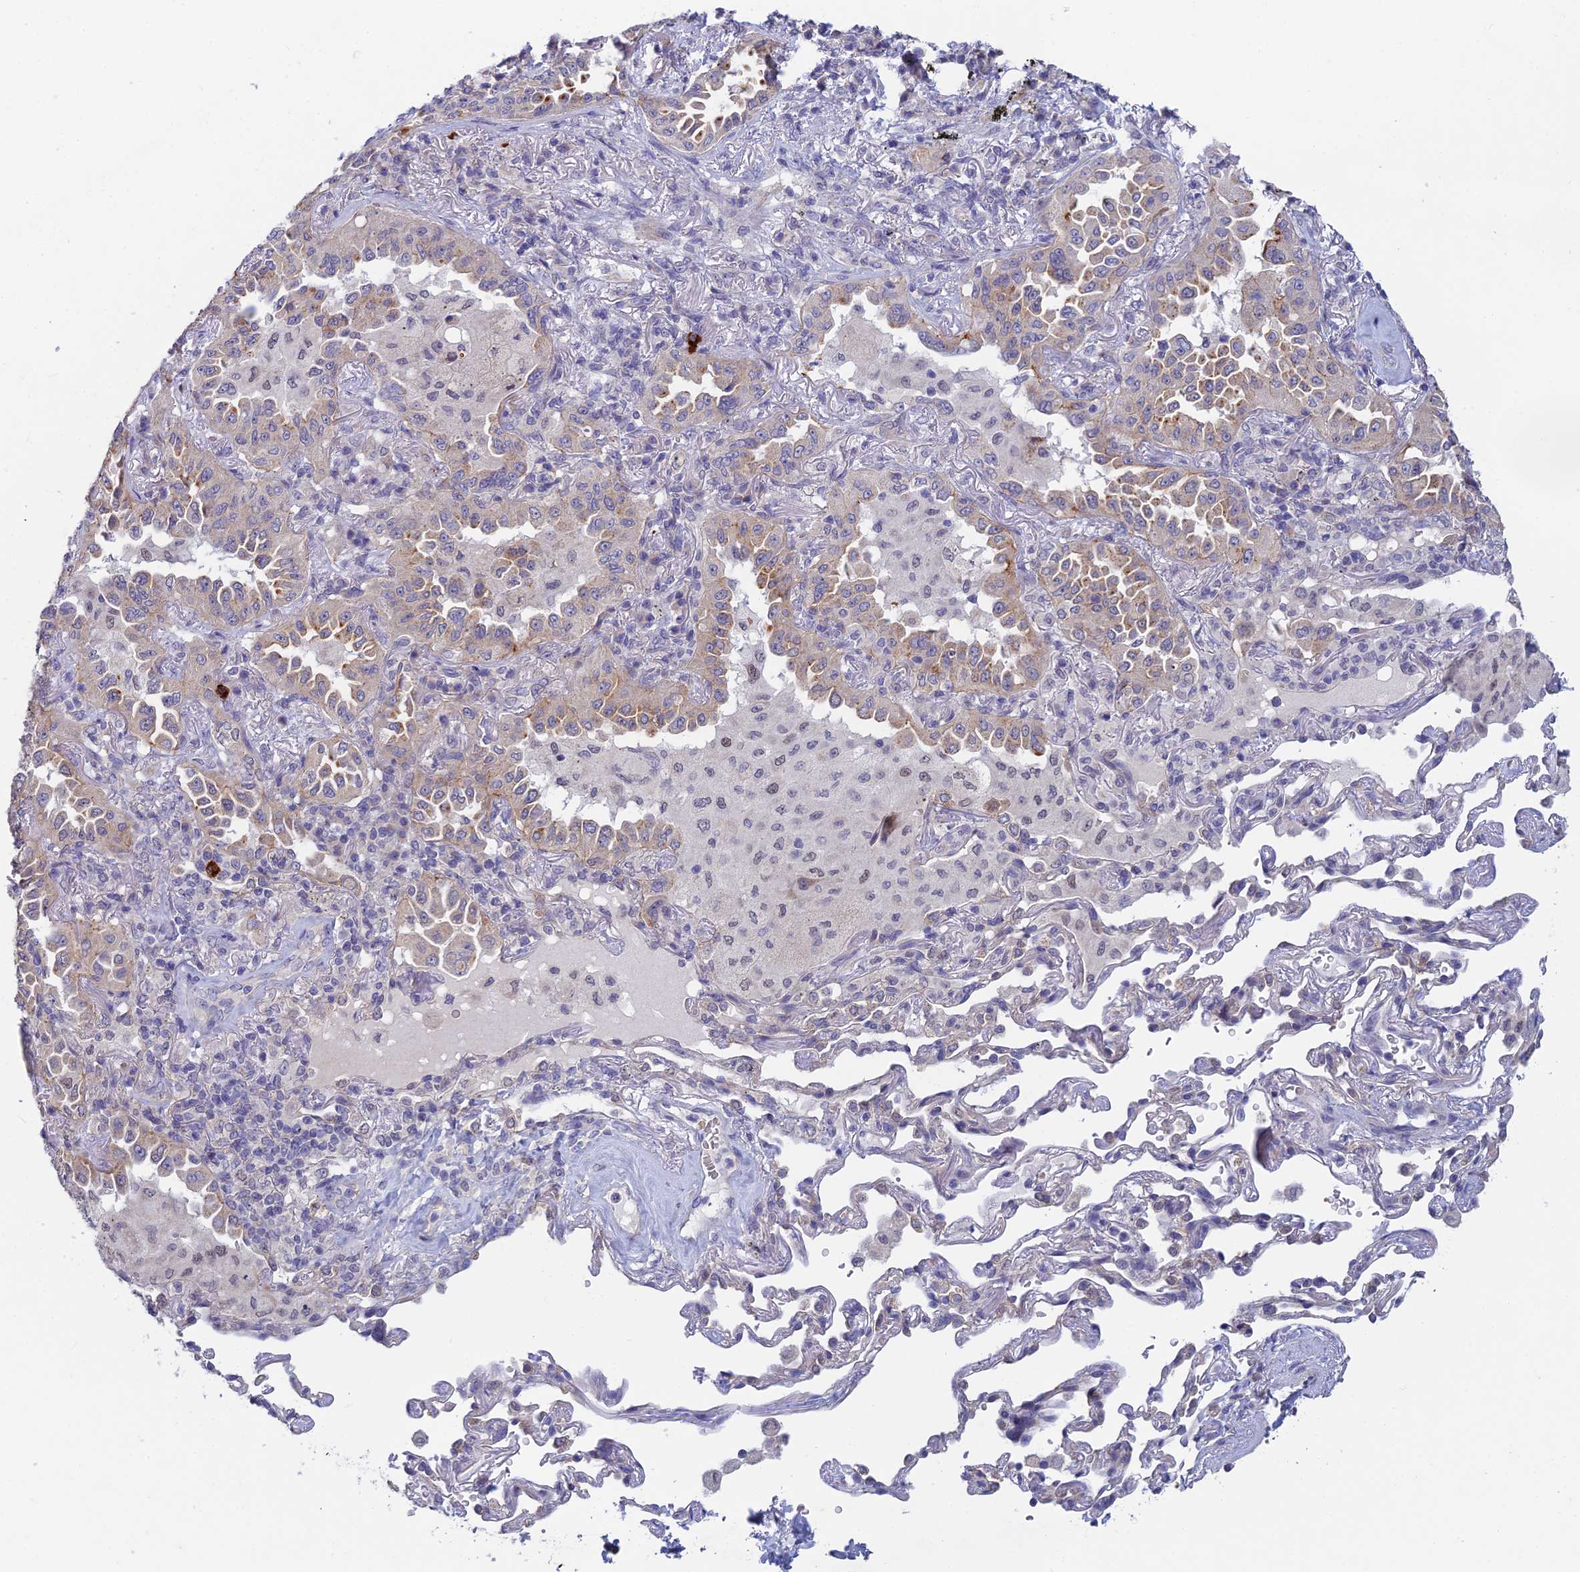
{"staining": {"intensity": "moderate", "quantity": "<25%", "location": "cytoplasmic/membranous"}, "tissue": "lung cancer", "cell_type": "Tumor cells", "image_type": "cancer", "snomed": [{"axis": "morphology", "description": "Adenocarcinoma, NOS"}, {"axis": "topography", "description": "Lung"}], "caption": "Tumor cells reveal low levels of moderate cytoplasmic/membranous positivity in about <25% of cells in lung cancer.", "gene": "GIPC1", "patient": {"sex": "female", "age": 69}}